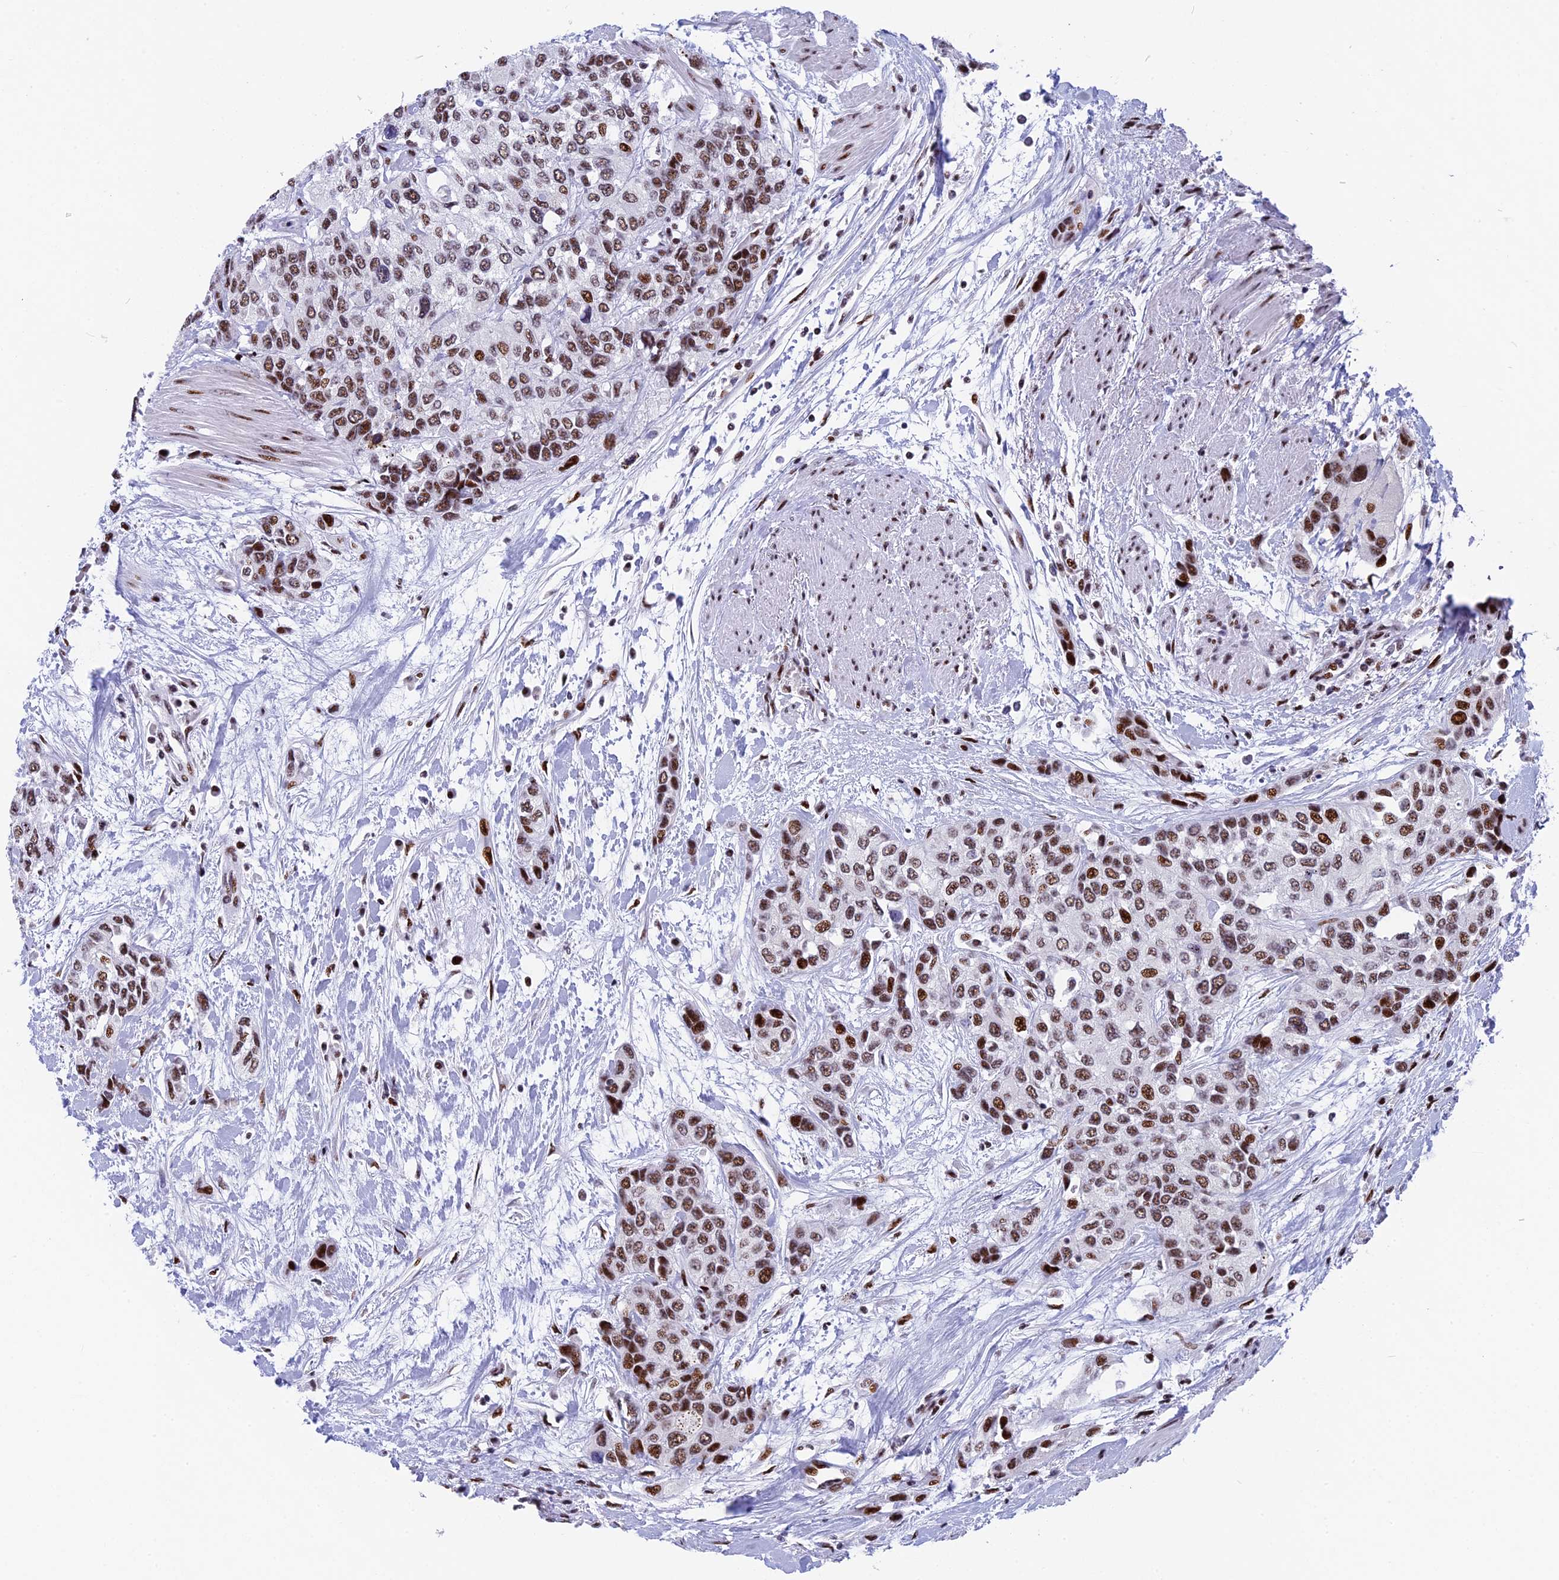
{"staining": {"intensity": "moderate", "quantity": ">75%", "location": "nuclear"}, "tissue": "urothelial cancer", "cell_type": "Tumor cells", "image_type": "cancer", "snomed": [{"axis": "morphology", "description": "Normal tissue, NOS"}, {"axis": "morphology", "description": "Urothelial carcinoma, High grade"}, {"axis": "topography", "description": "Vascular tissue"}, {"axis": "topography", "description": "Urinary bladder"}], "caption": "Protein analysis of urothelial cancer tissue reveals moderate nuclear expression in approximately >75% of tumor cells.", "gene": "NSA2", "patient": {"sex": "female", "age": 56}}